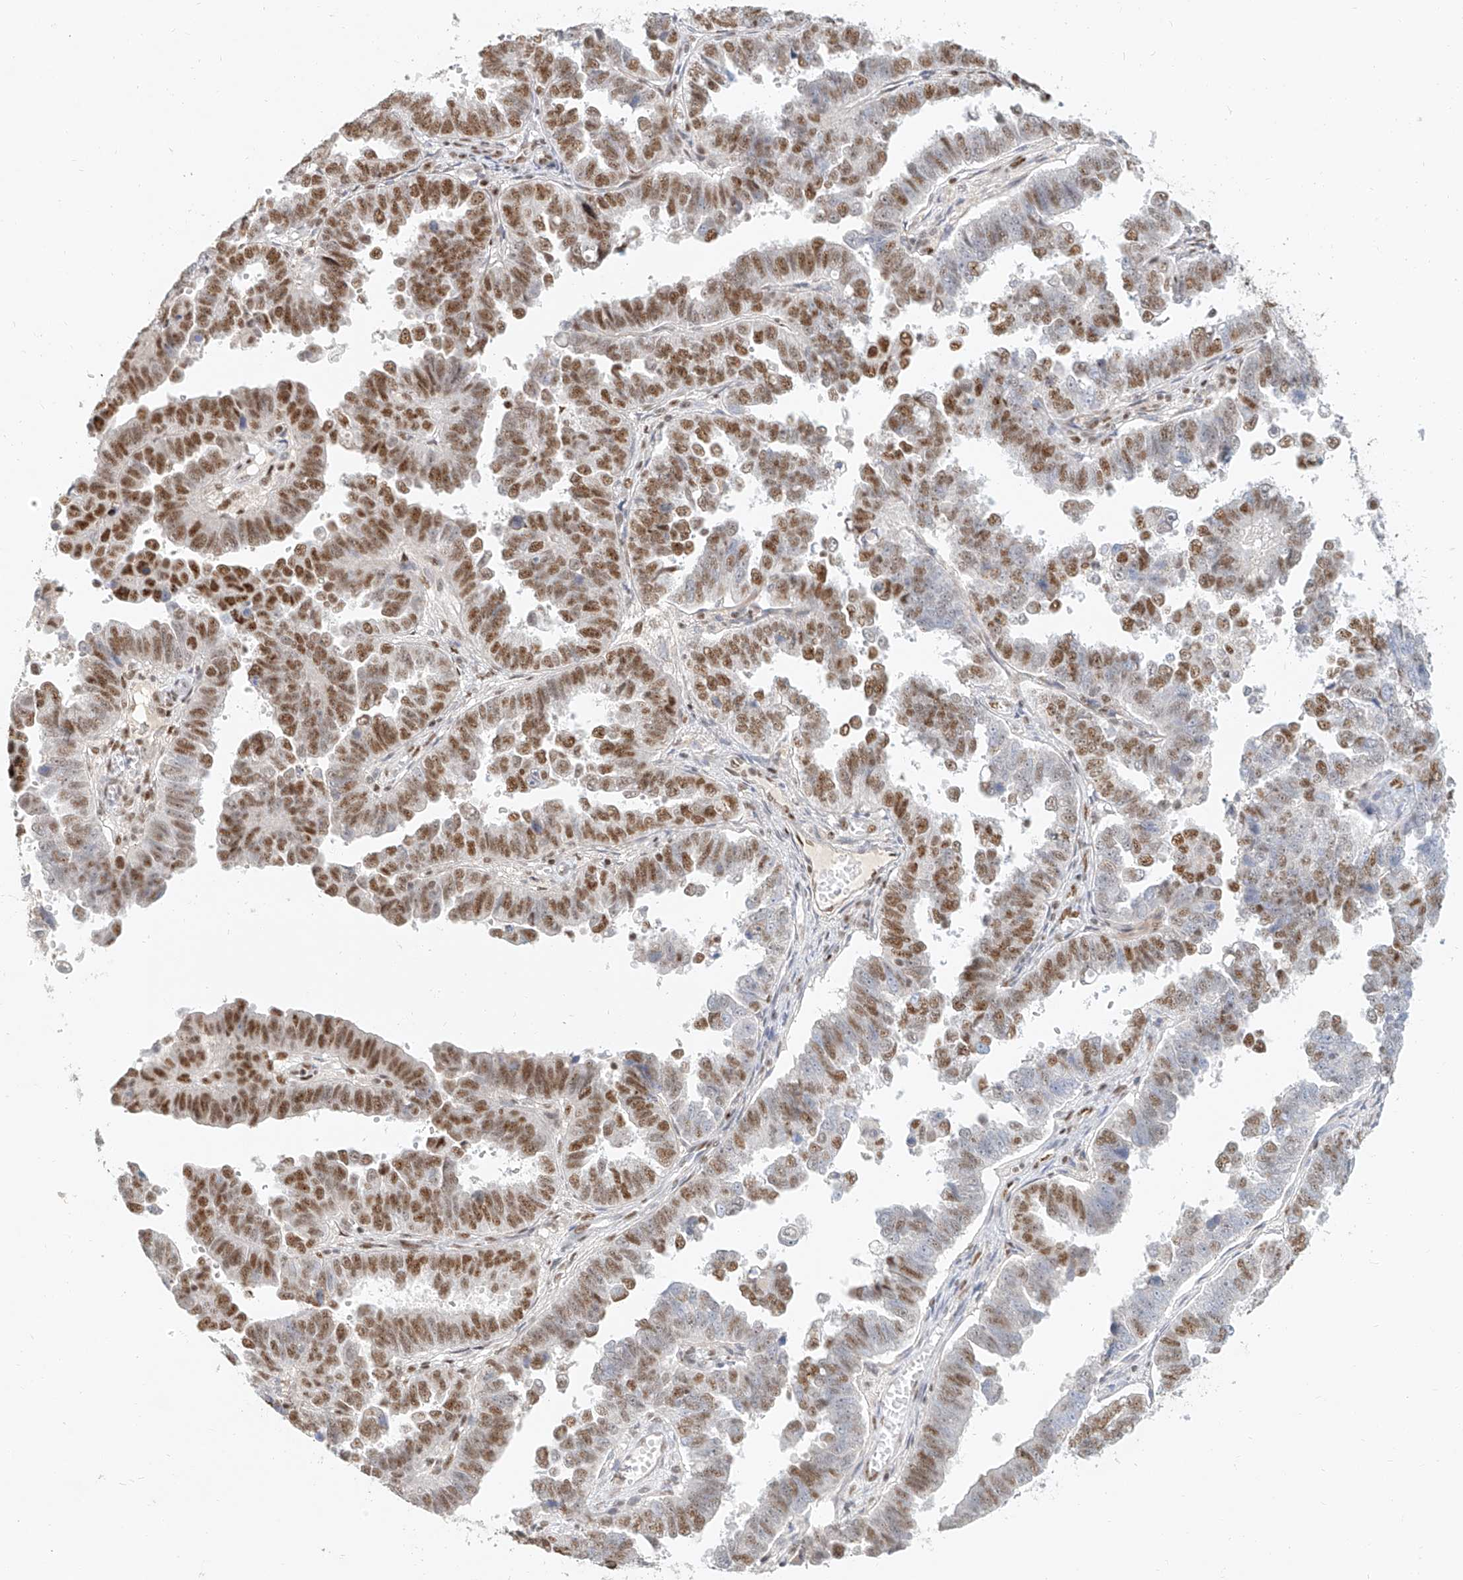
{"staining": {"intensity": "moderate", "quantity": "25%-75%", "location": "nuclear"}, "tissue": "endometrial cancer", "cell_type": "Tumor cells", "image_type": "cancer", "snomed": [{"axis": "morphology", "description": "Adenocarcinoma, NOS"}, {"axis": "topography", "description": "Endometrium"}], "caption": "This image exhibits adenocarcinoma (endometrial) stained with immunohistochemistry to label a protein in brown. The nuclear of tumor cells show moderate positivity for the protein. Nuclei are counter-stained blue.", "gene": "CXorf58", "patient": {"sex": "female", "age": 75}}